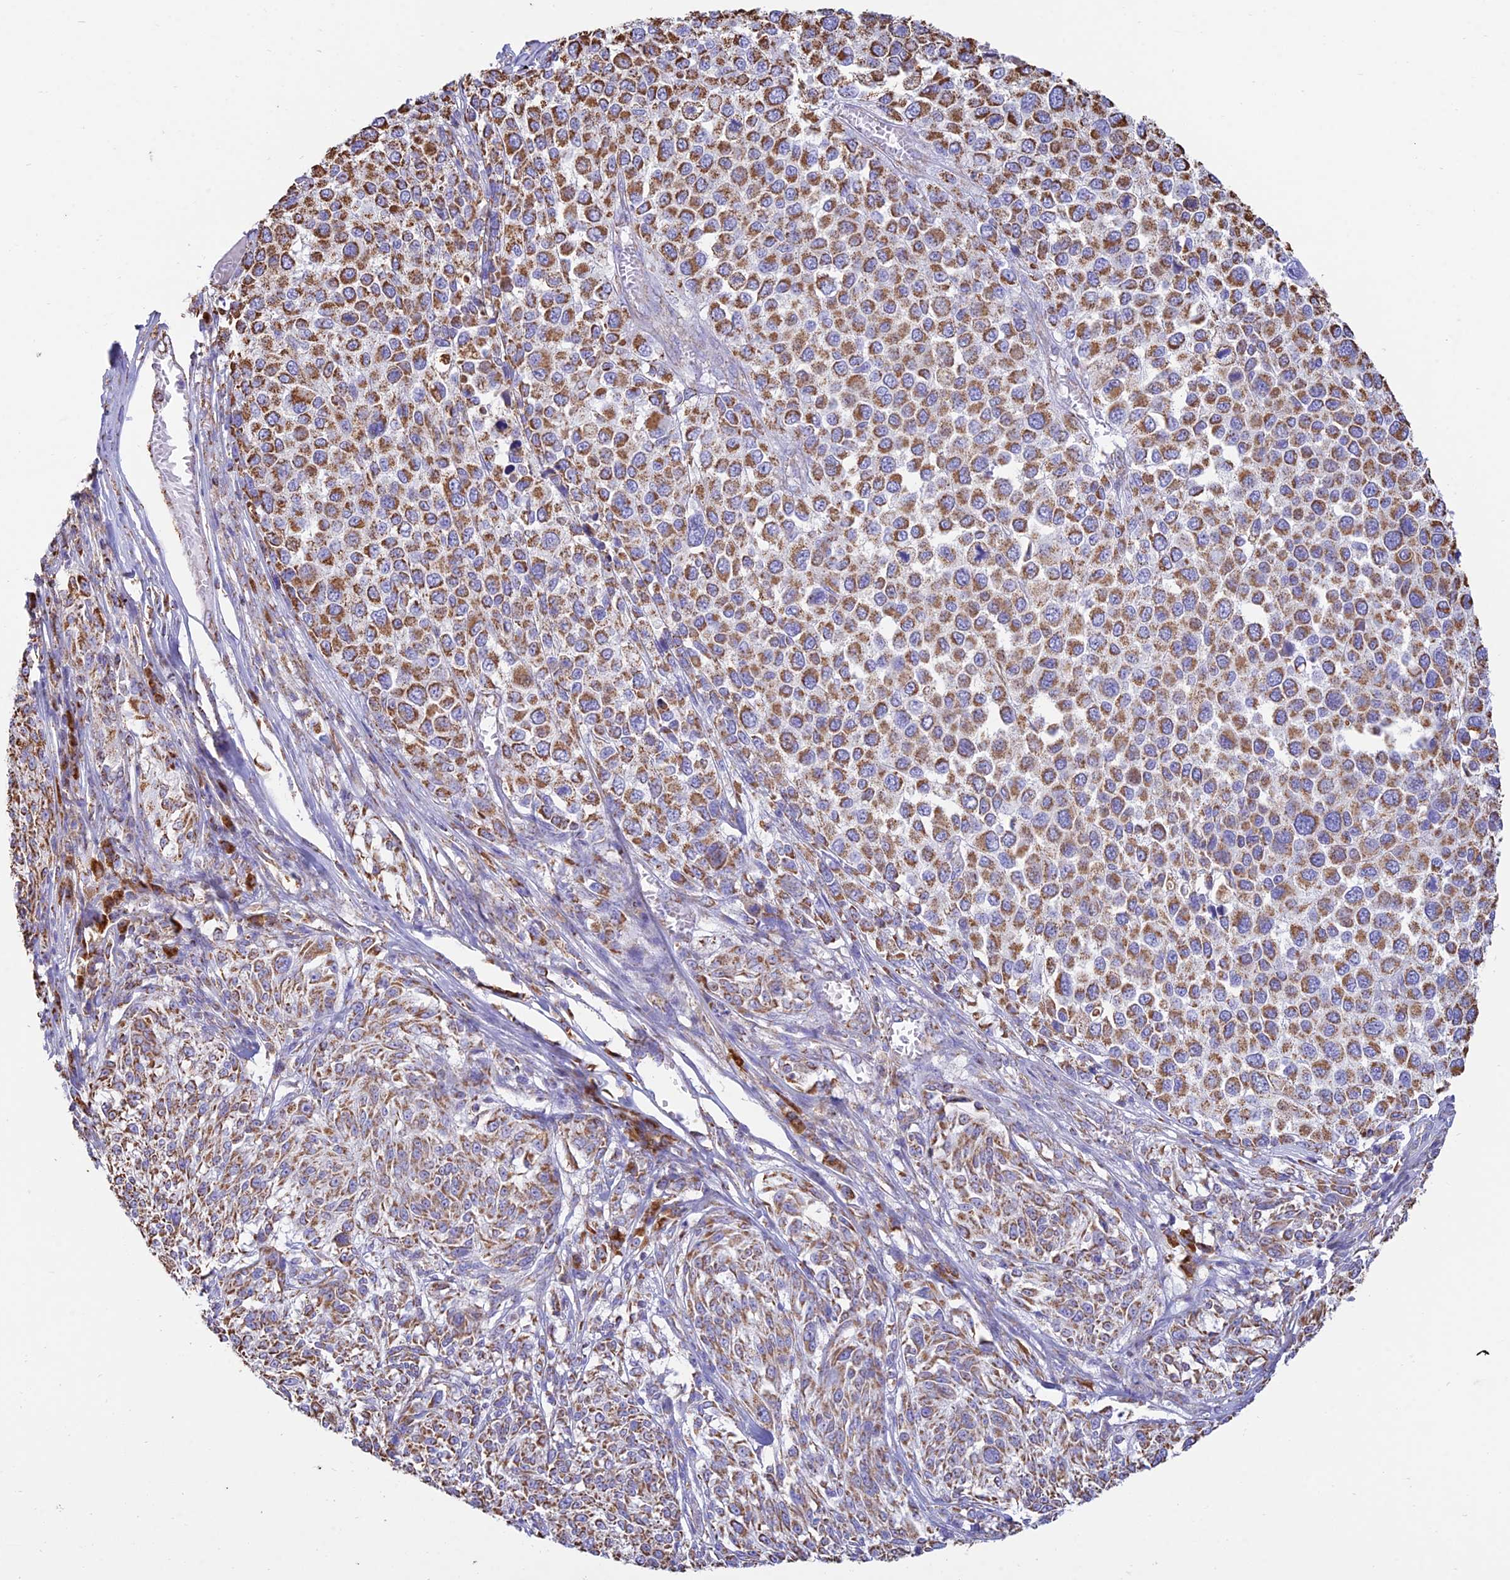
{"staining": {"intensity": "moderate", "quantity": ">75%", "location": "cytoplasmic/membranous"}, "tissue": "melanoma", "cell_type": "Tumor cells", "image_type": "cancer", "snomed": [{"axis": "morphology", "description": "Malignant melanoma, NOS"}, {"axis": "topography", "description": "Skin of trunk"}], "caption": "DAB immunohistochemical staining of human melanoma shows moderate cytoplasmic/membranous protein expression in about >75% of tumor cells.", "gene": "OR2W3", "patient": {"sex": "male", "age": 71}}